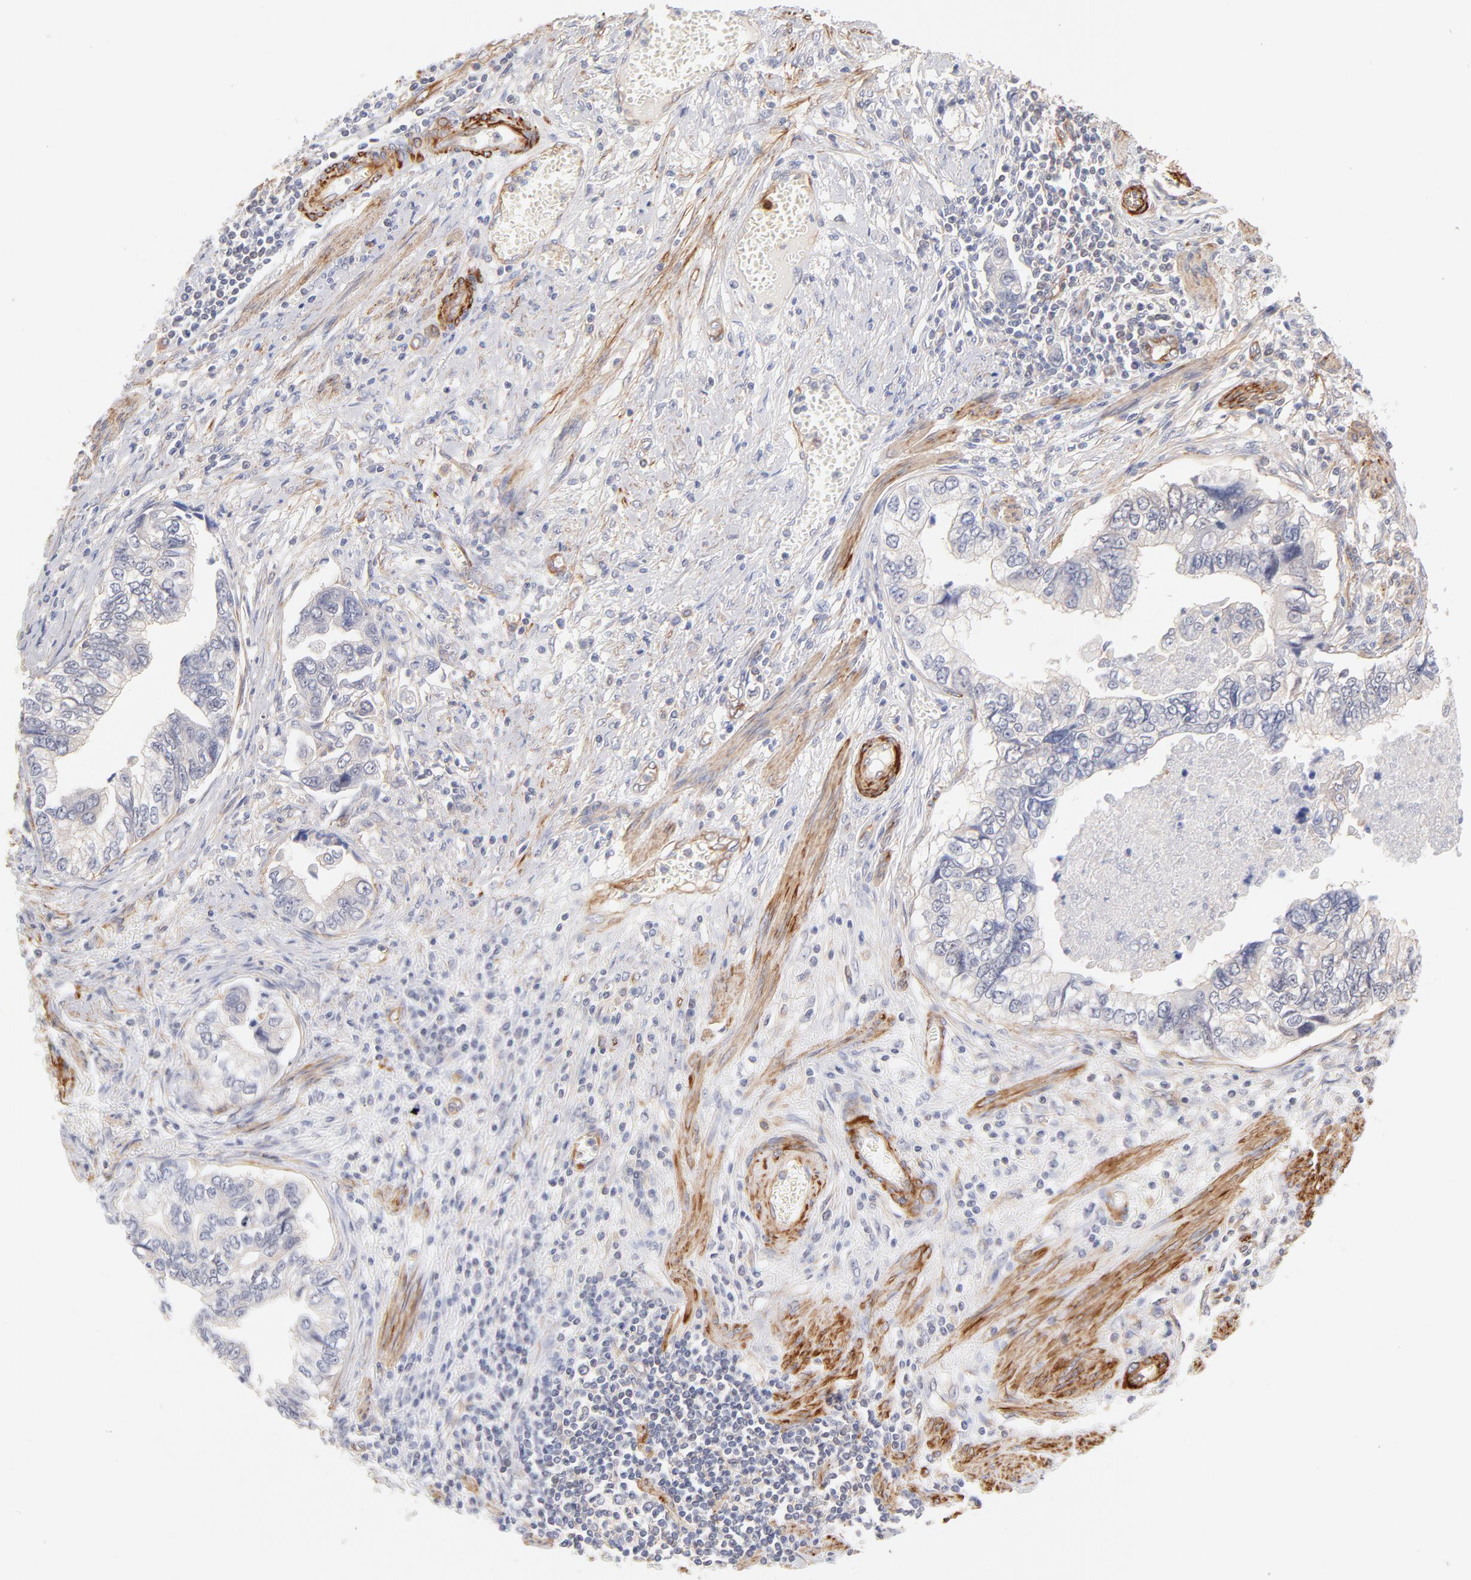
{"staining": {"intensity": "negative", "quantity": "none", "location": "none"}, "tissue": "stomach cancer", "cell_type": "Tumor cells", "image_type": "cancer", "snomed": [{"axis": "morphology", "description": "Adenocarcinoma, NOS"}, {"axis": "topography", "description": "Pancreas"}, {"axis": "topography", "description": "Stomach, upper"}], "caption": "An image of stomach cancer (adenocarcinoma) stained for a protein reveals no brown staining in tumor cells.", "gene": "LDLRAP1", "patient": {"sex": "male", "age": 77}}